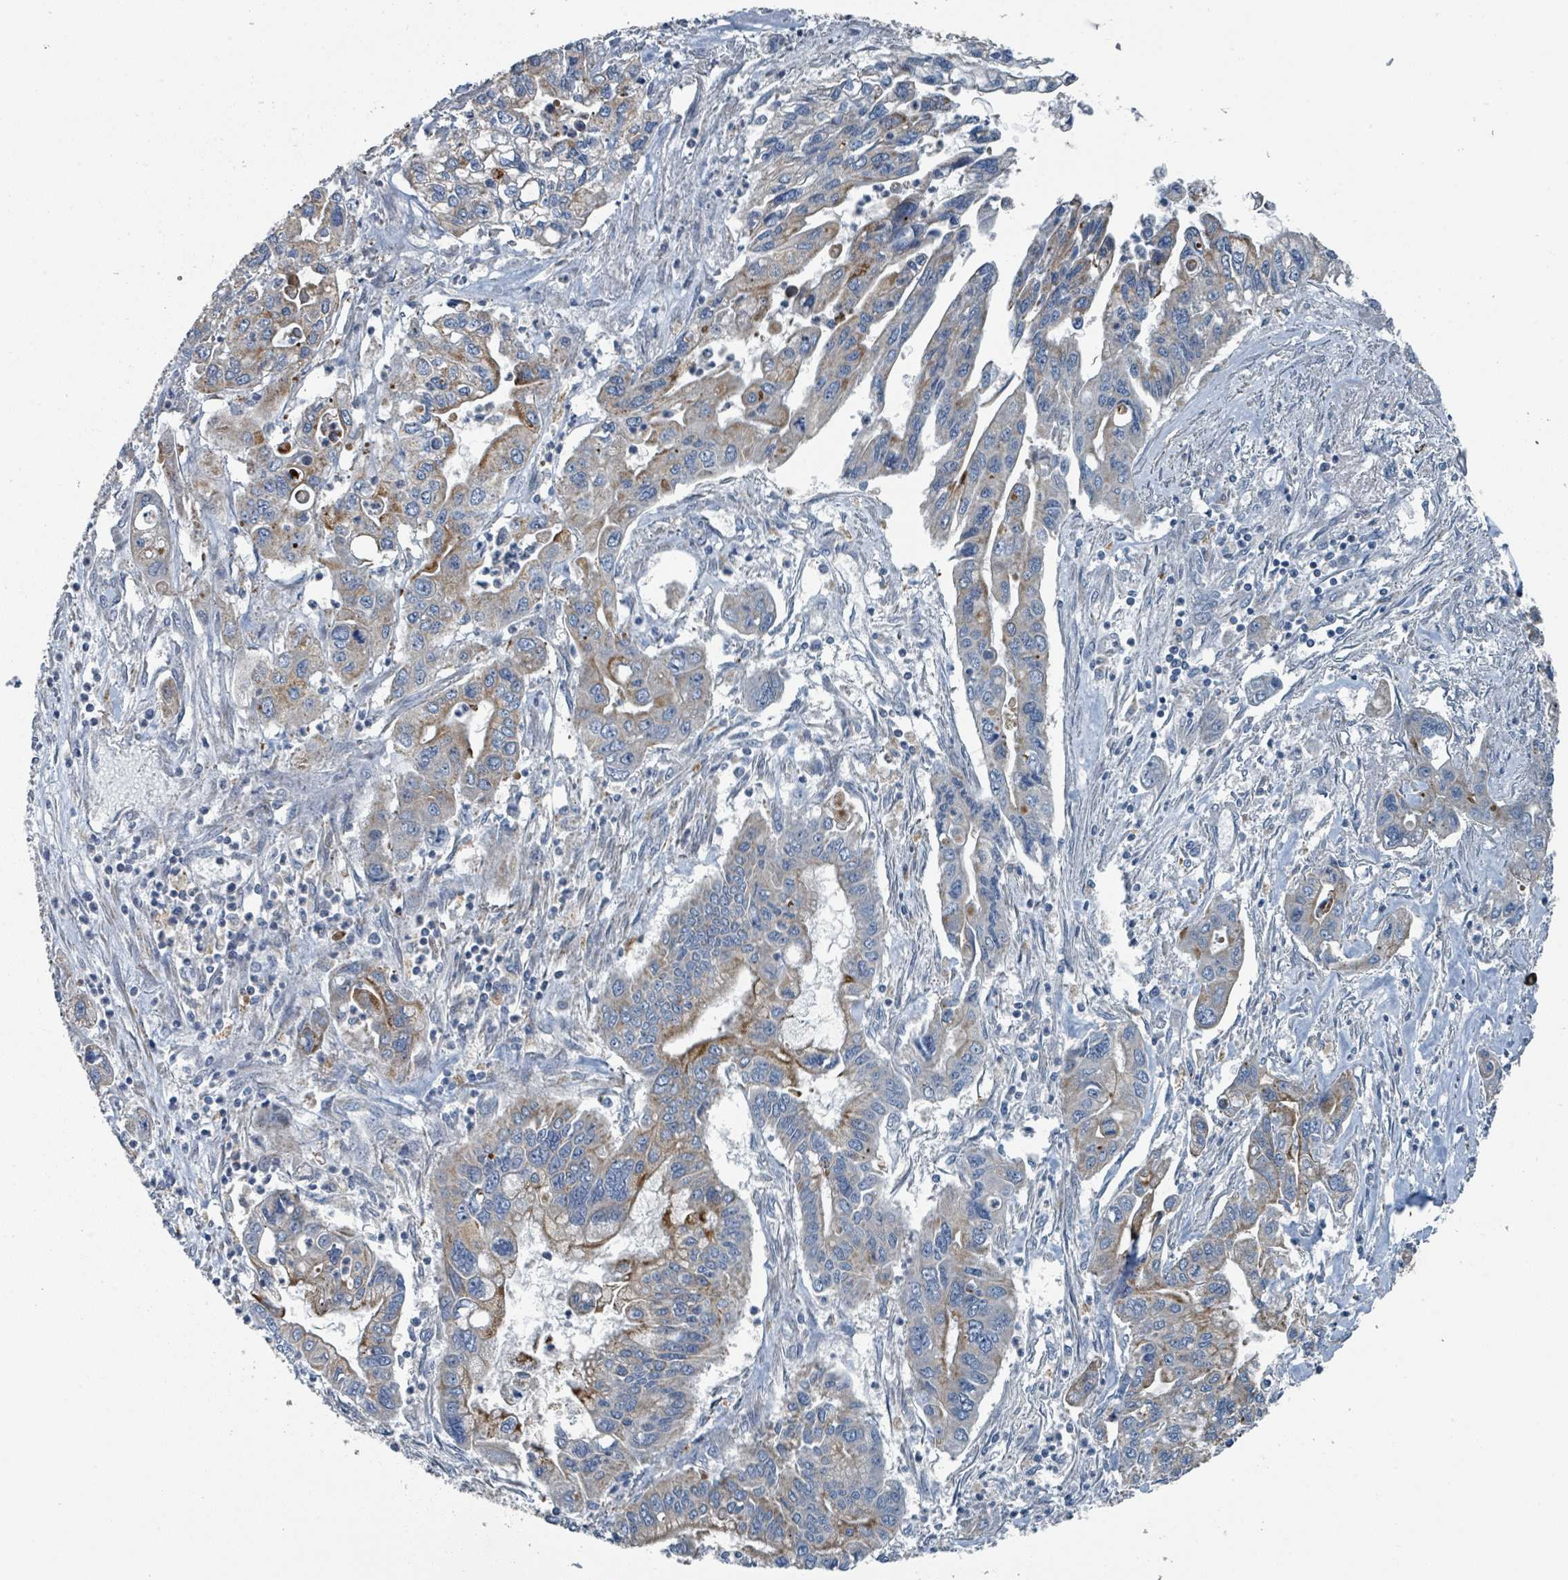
{"staining": {"intensity": "moderate", "quantity": "25%-75%", "location": "cytoplasmic/membranous"}, "tissue": "pancreatic cancer", "cell_type": "Tumor cells", "image_type": "cancer", "snomed": [{"axis": "morphology", "description": "Adenocarcinoma, NOS"}, {"axis": "topography", "description": "Pancreas"}], "caption": "Protein staining by immunohistochemistry (IHC) demonstrates moderate cytoplasmic/membranous expression in approximately 25%-75% of tumor cells in adenocarcinoma (pancreatic). (IHC, brightfield microscopy, high magnification).", "gene": "DIPK2A", "patient": {"sex": "male", "age": 62}}